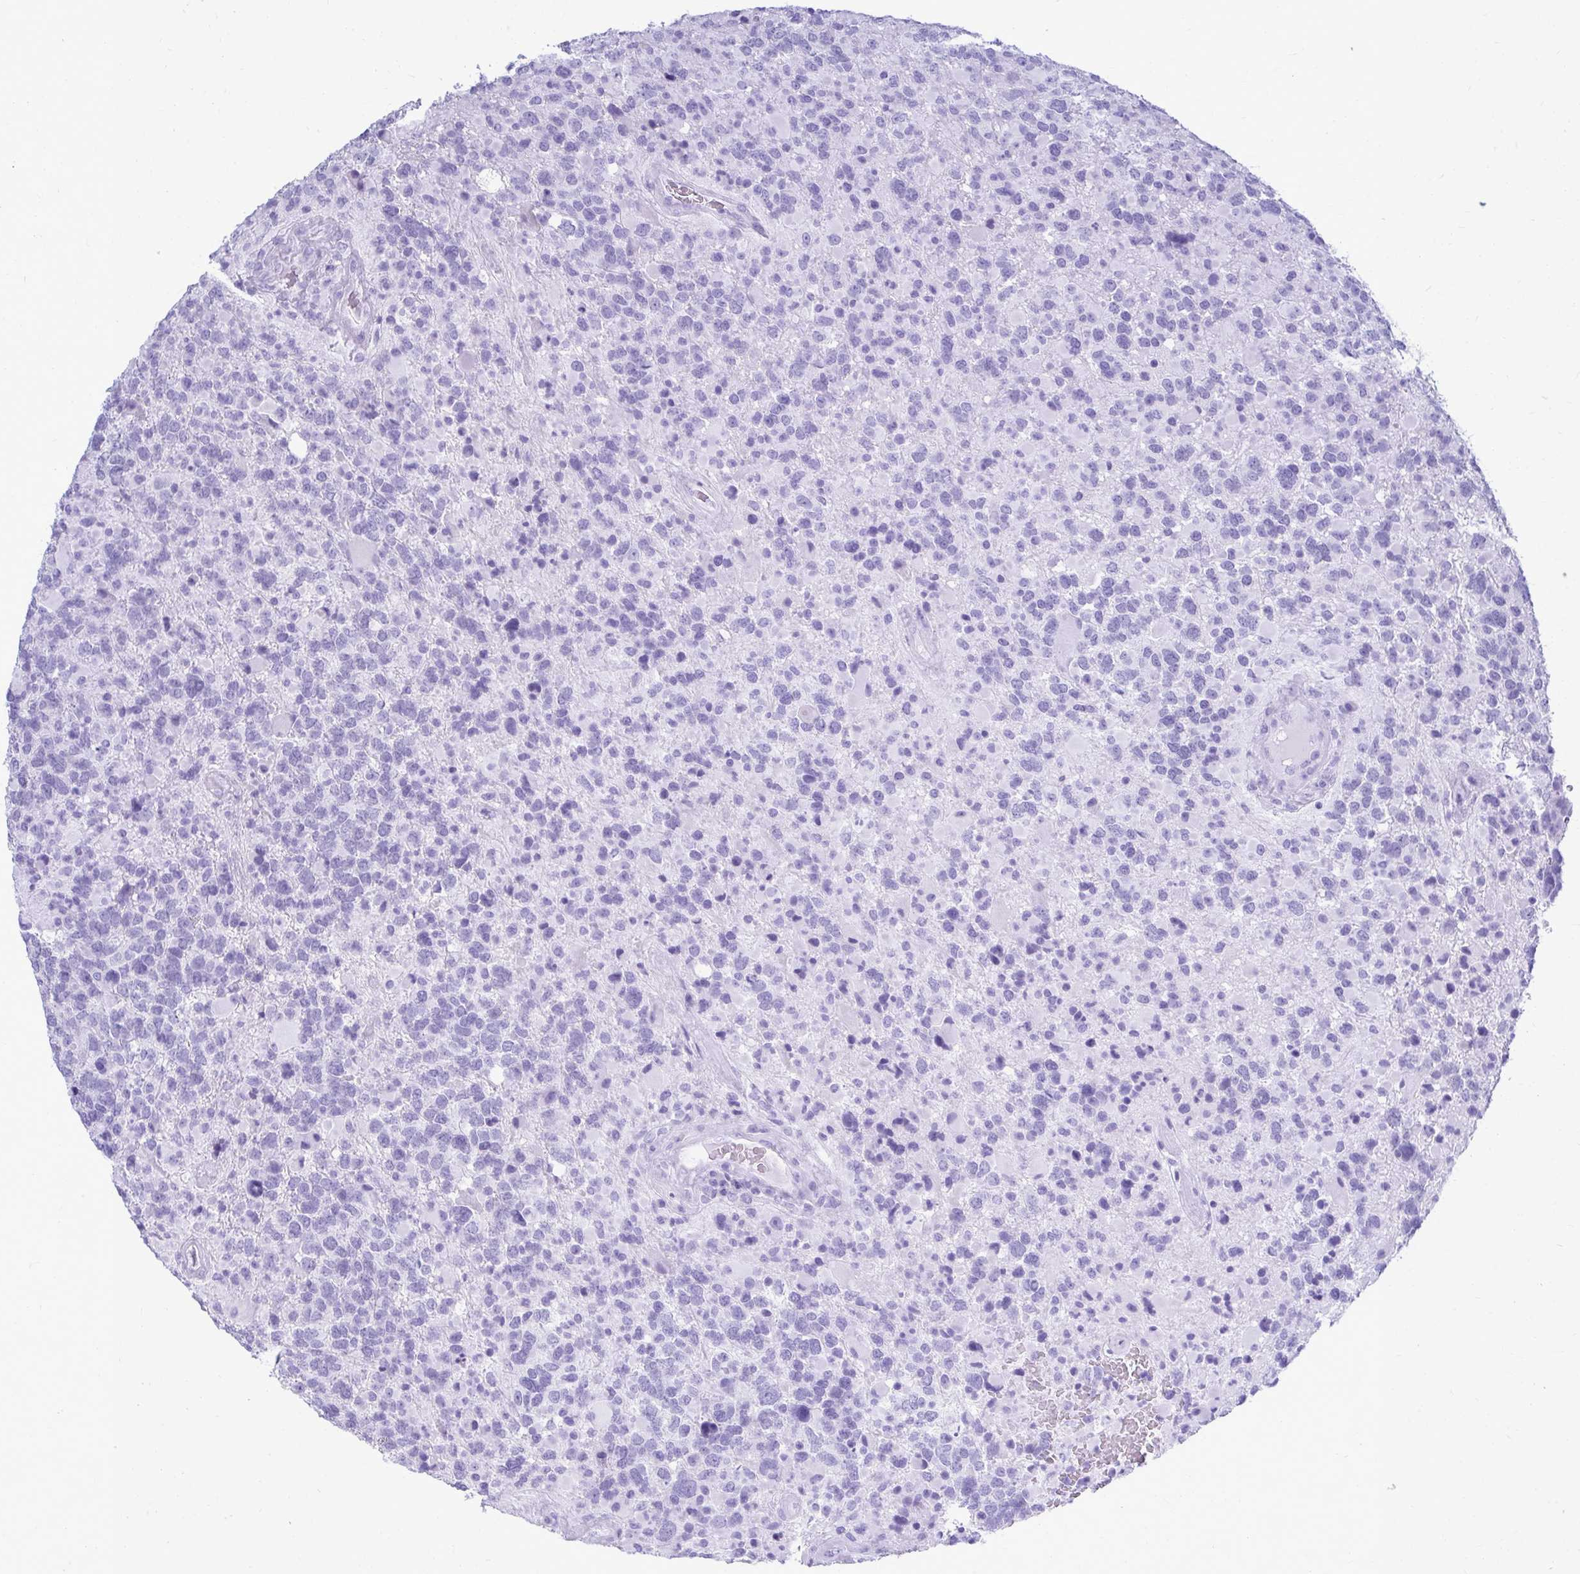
{"staining": {"intensity": "negative", "quantity": "none", "location": "none"}, "tissue": "glioma", "cell_type": "Tumor cells", "image_type": "cancer", "snomed": [{"axis": "morphology", "description": "Glioma, malignant, High grade"}, {"axis": "topography", "description": "Brain"}], "caption": "IHC micrograph of neoplastic tissue: high-grade glioma (malignant) stained with DAB exhibits no significant protein staining in tumor cells.", "gene": "ATP4B", "patient": {"sex": "female", "age": 40}}